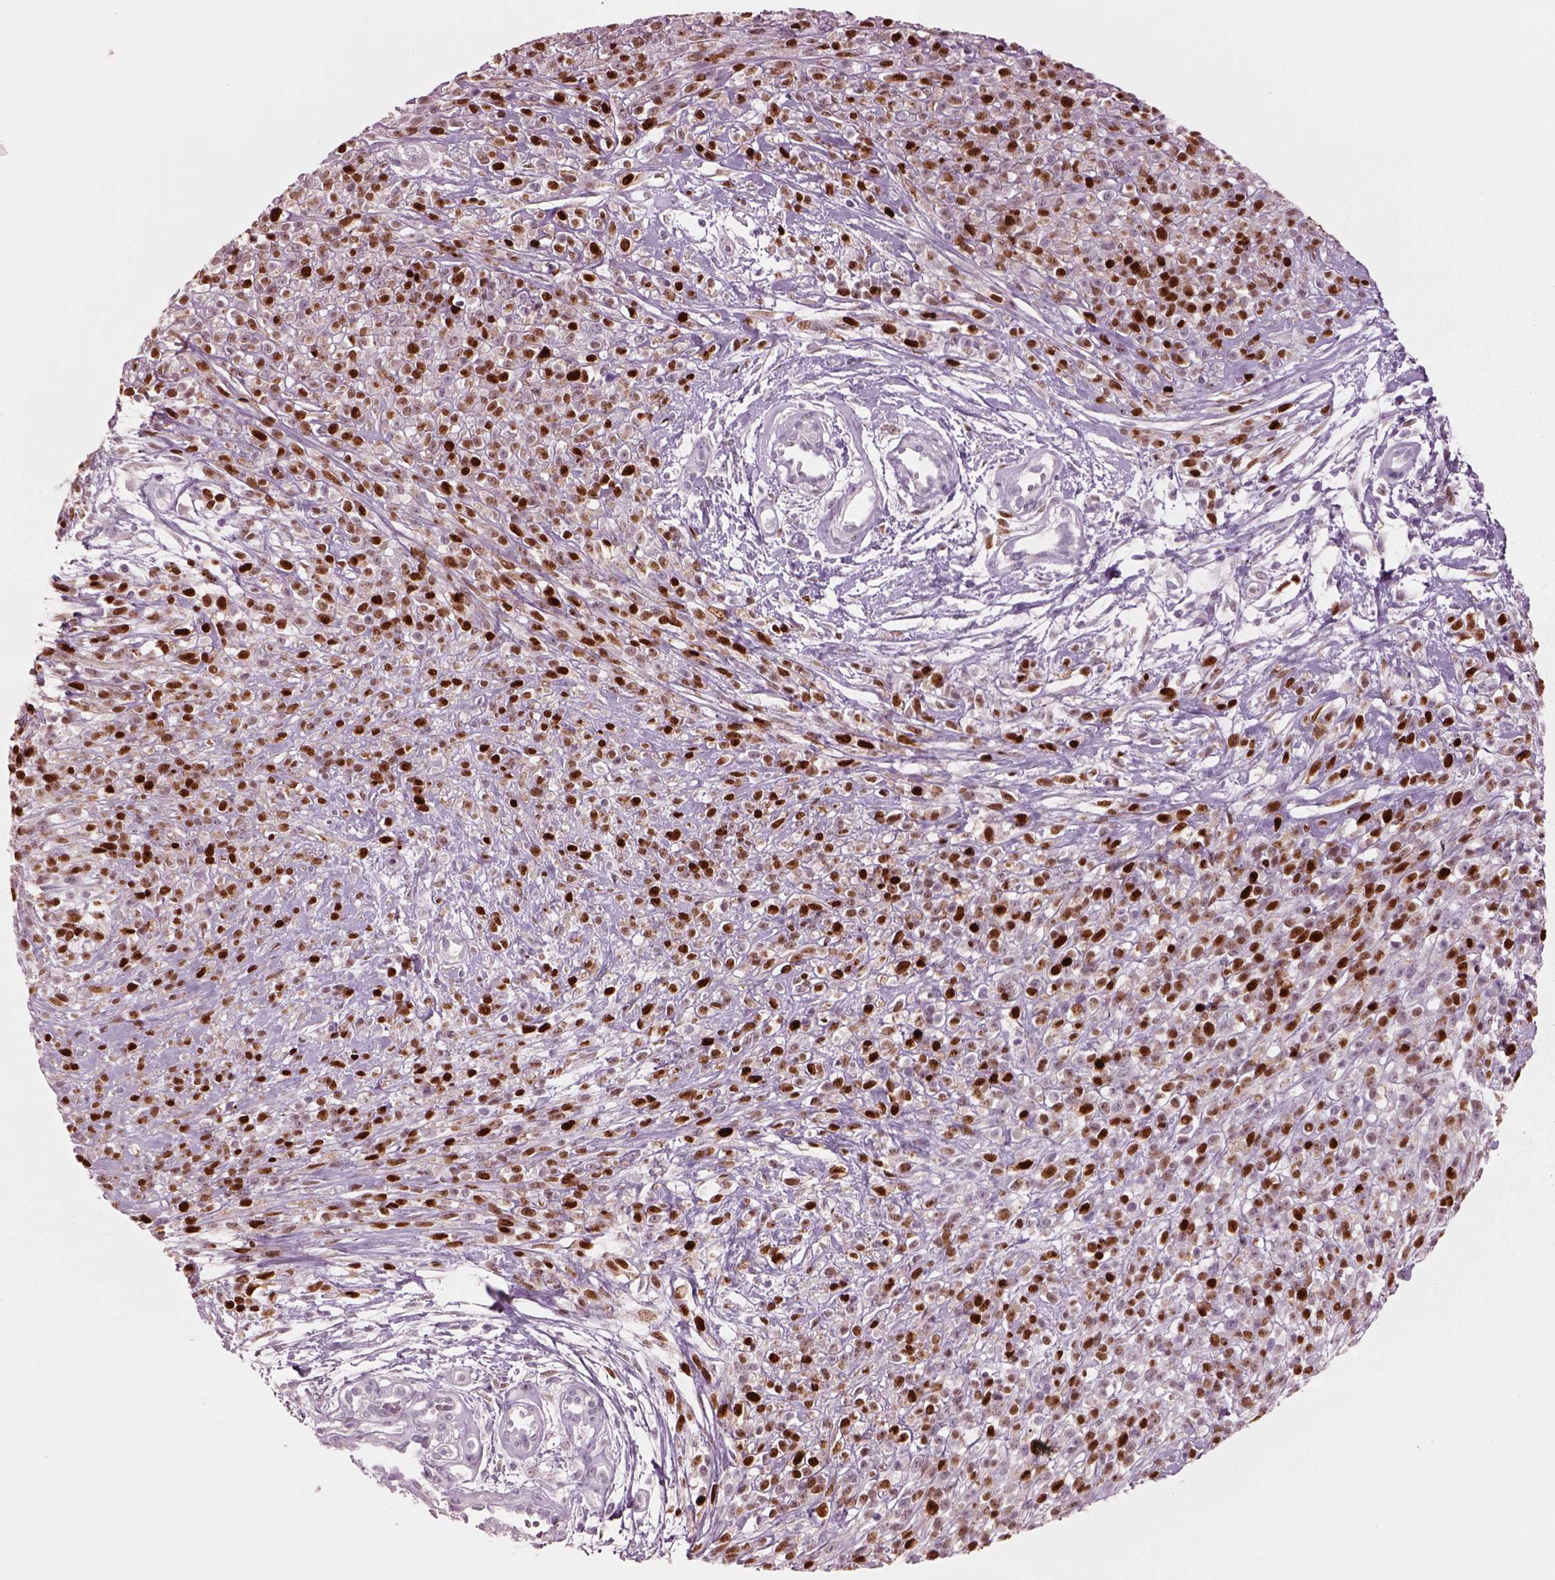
{"staining": {"intensity": "strong", "quantity": "25%-75%", "location": "nuclear"}, "tissue": "melanoma", "cell_type": "Tumor cells", "image_type": "cancer", "snomed": [{"axis": "morphology", "description": "Malignant melanoma, NOS"}, {"axis": "topography", "description": "Skin"}, {"axis": "topography", "description": "Skin of trunk"}], "caption": "A micrograph showing strong nuclear positivity in approximately 25%-75% of tumor cells in malignant melanoma, as visualized by brown immunohistochemical staining.", "gene": "SOX9", "patient": {"sex": "male", "age": 74}}